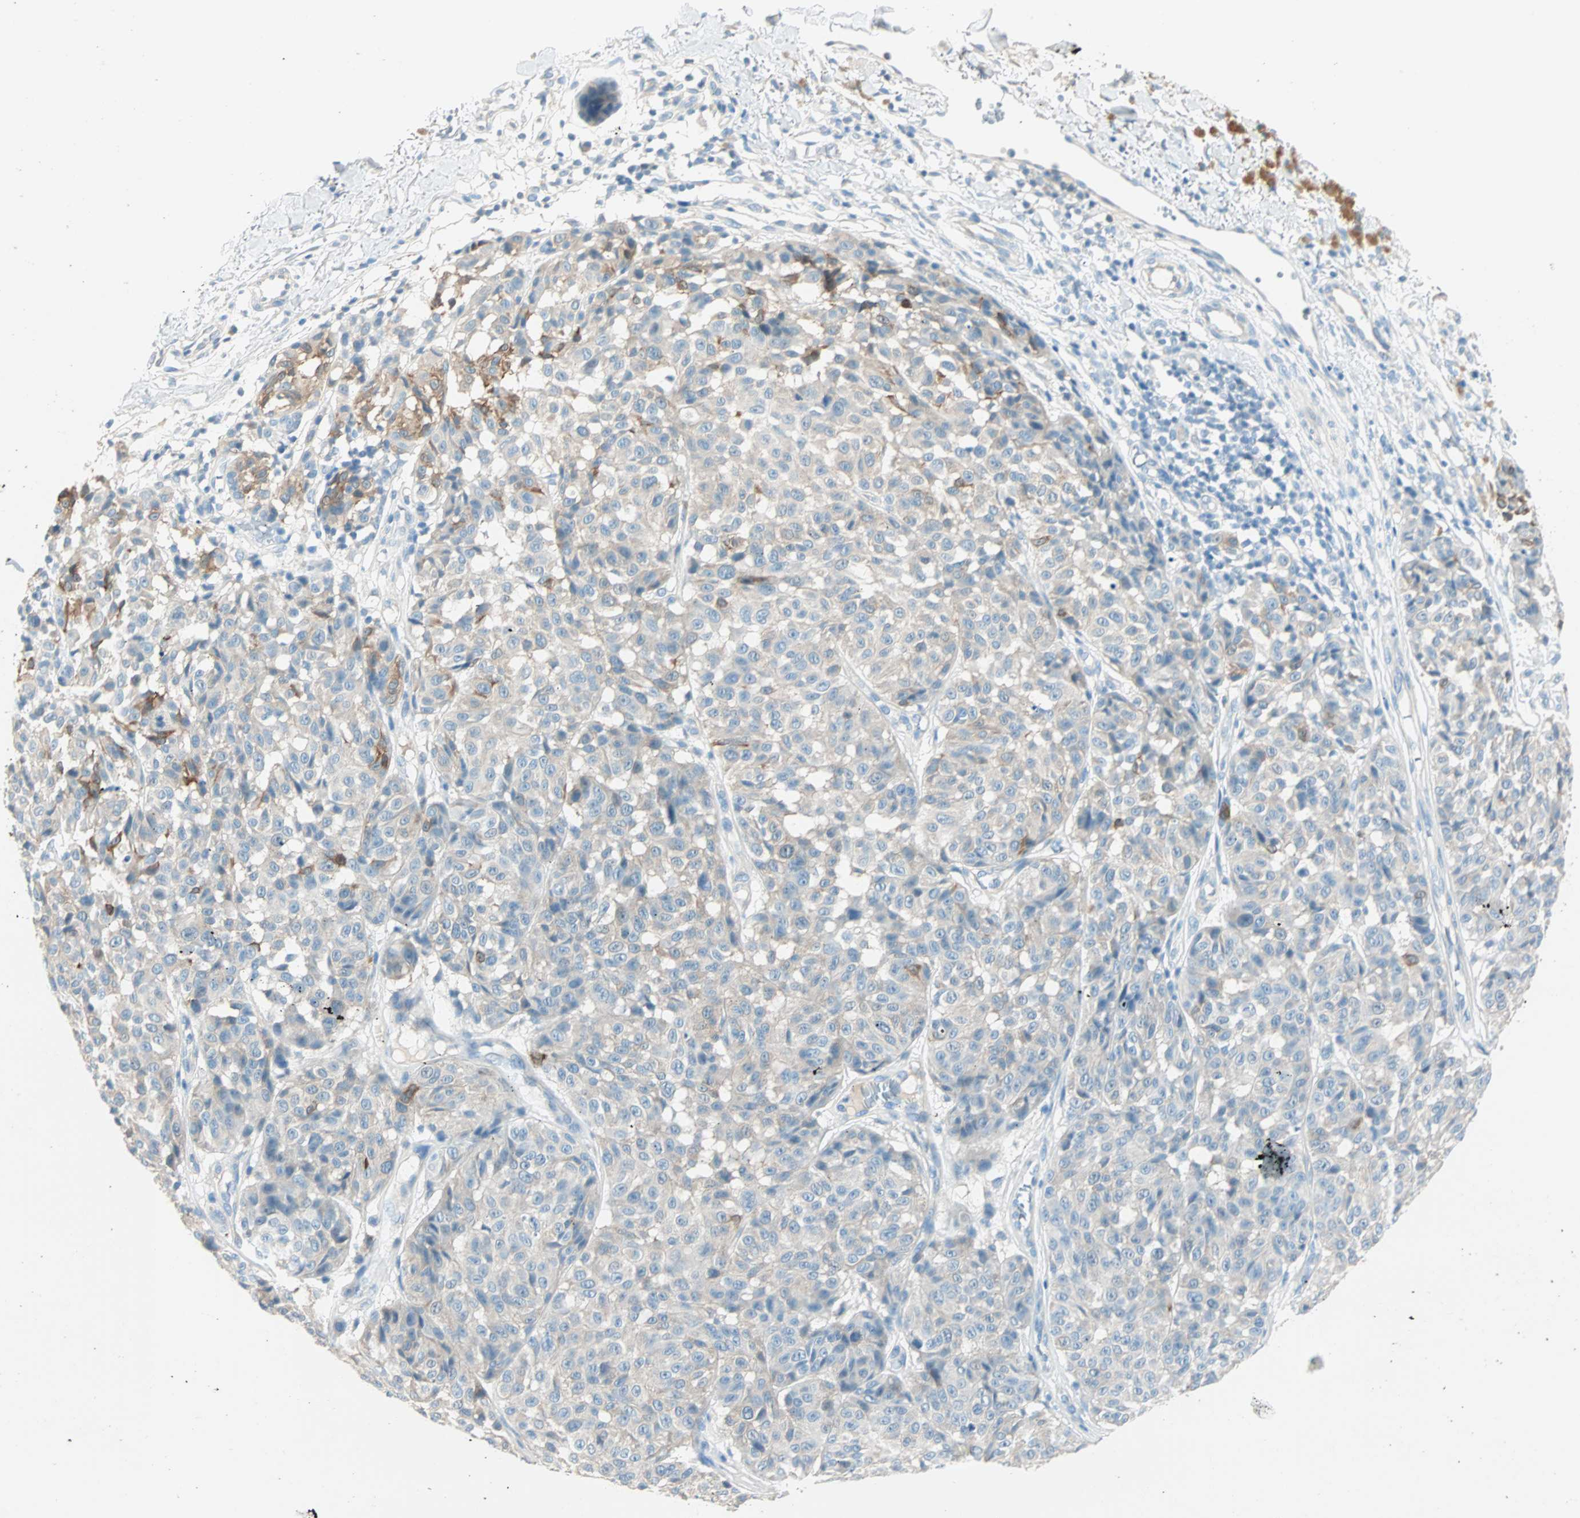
{"staining": {"intensity": "weak", "quantity": "25%-75%", "location": "cytoplasmic/membranous"}, "tissue": "melanoma", "cell_type": "Tumor cells", "image_type": "cancer", "snomed": [{"axis": "morphology", "description": "Malignant melanoma, NOS"}, {"axis": "topography", "description": "Skin"}], "caption": "About 25%-75% of tumor cells in human melanoma display weak cytoplasmic/membranous protein positivity as visualized by brown immunohistochemical staining.", "gene": "ATF6", "patient": {"sex": "female", "age": 46}}